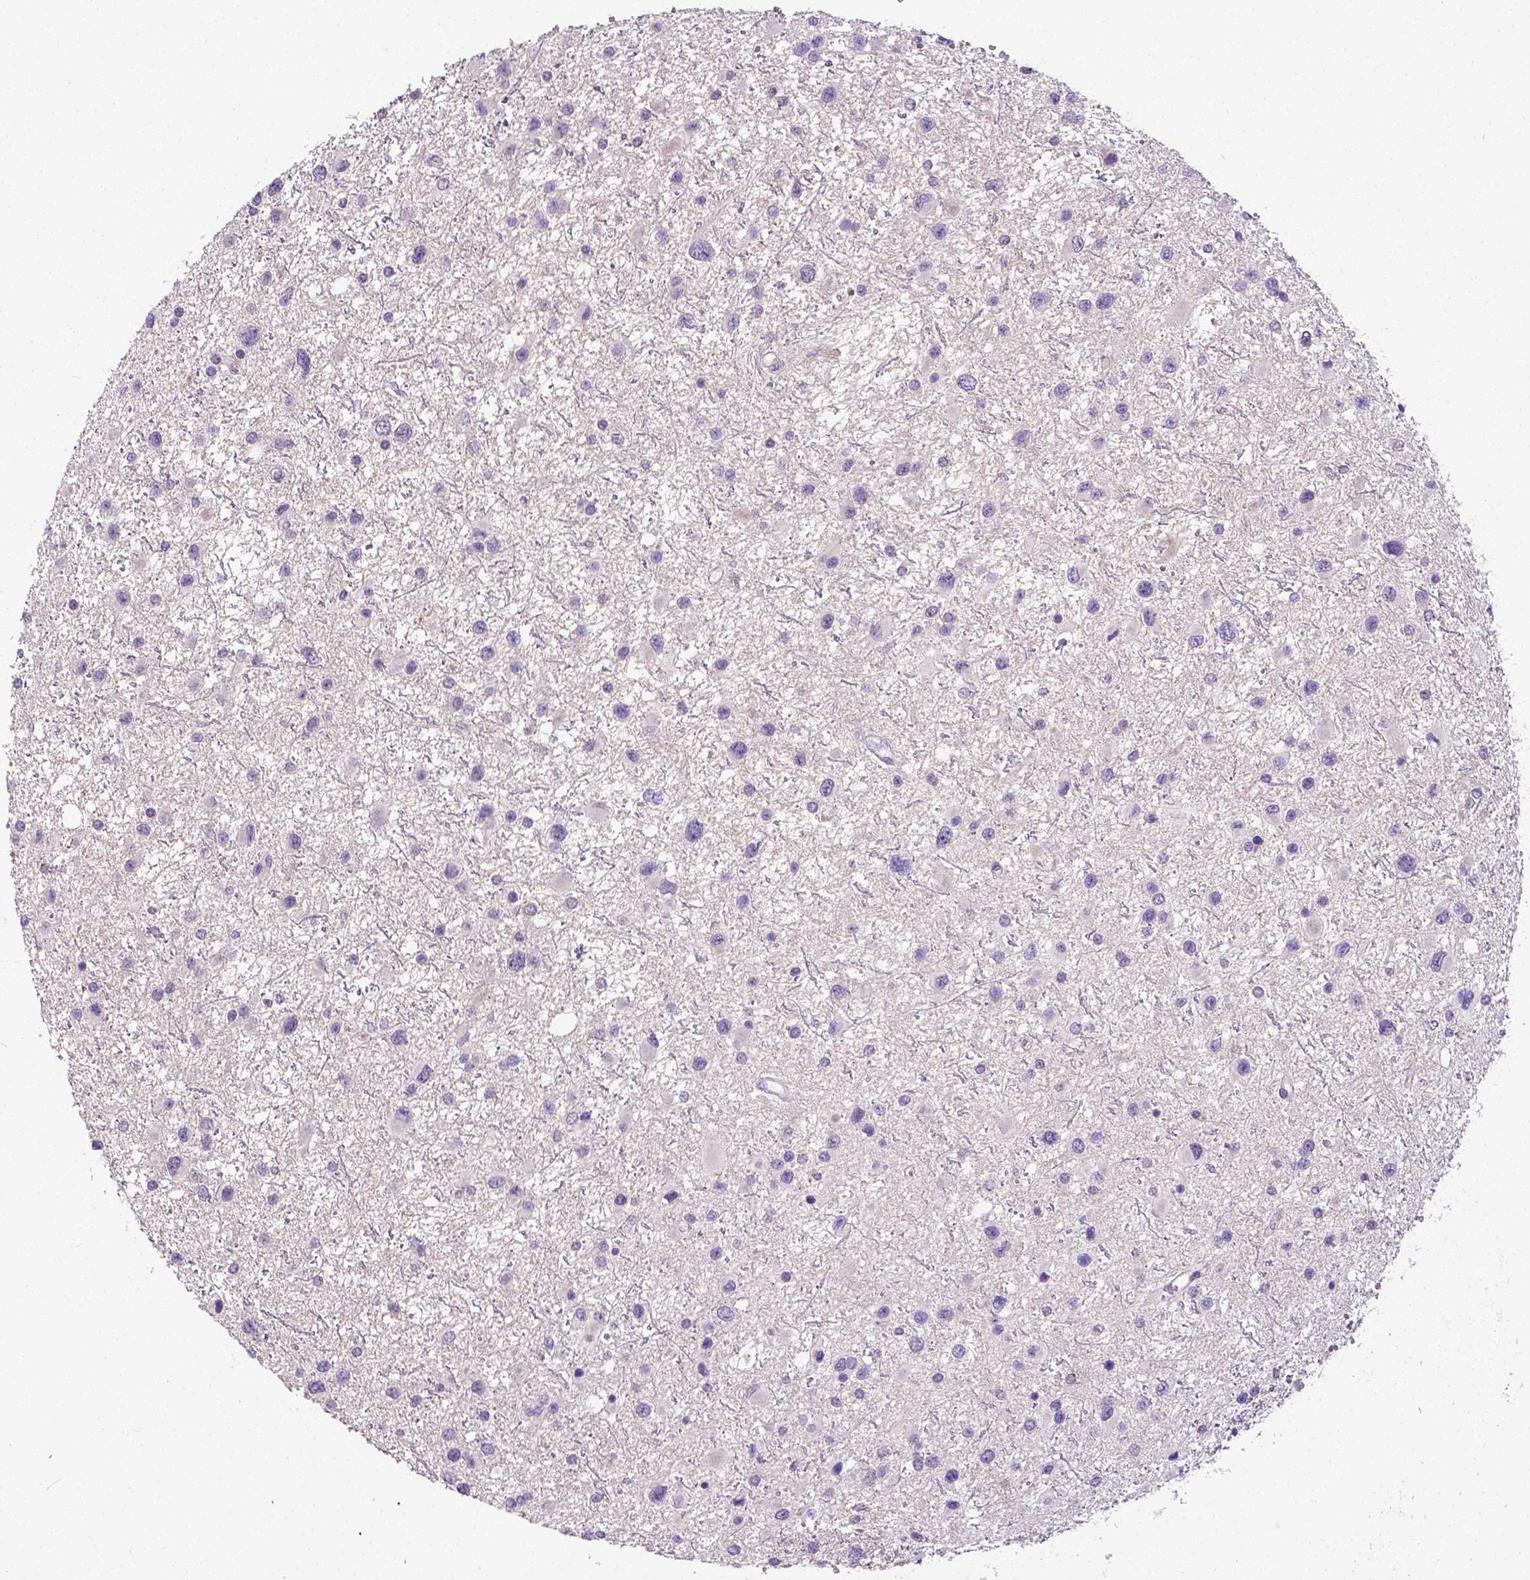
{"staining": {"intensity": "negative", "quantity": "none", "location": "none"}, "tissue": "glioma", "cell_type": "Tumor cells", "image_type": "cancer", "snomed": [{"axis": "morphology", "description": "Glioma, malignant, Low grade"}, {"axis": "topography", "description": "Brain"}], "caption": "A histopathology image of human malignant low-grade glioma is negative for staining in tumor cells. The staining was performed using DAB (3,3'-diaminobenzidine) to visualize the protein expression in brown, while the nuclei were stained in blue with hematoxylin (Magnification: 20x).", "gene": "CD4", "patient": {"sex": "female", "age": 32}}